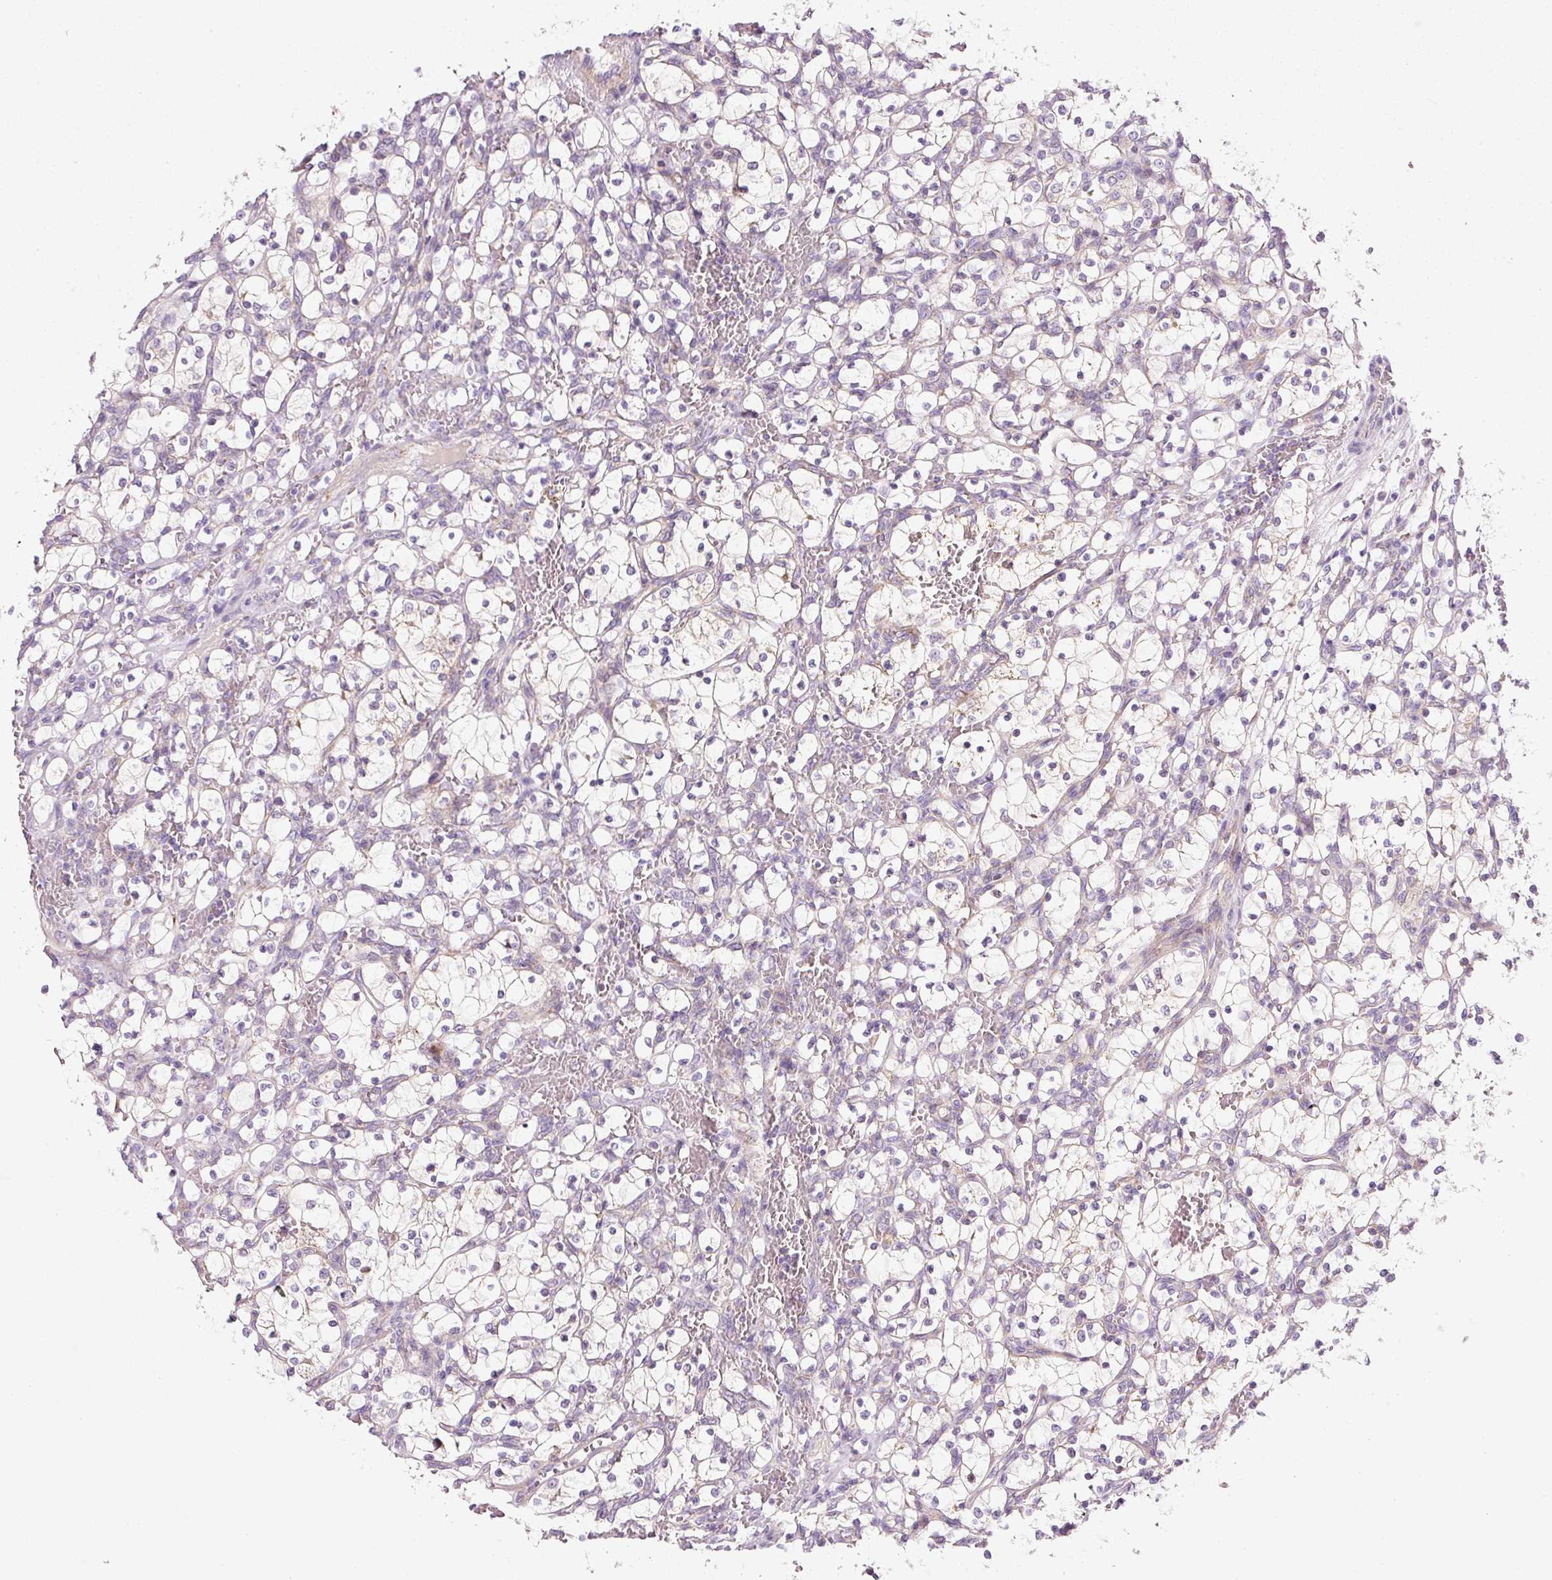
{"staining": {"intensity": "negative", "quantity": "none", "location": "none"}, "tissue": "renal cancer", "cell_type": "Tumor cells", "image_type": "cancer", "snomed": [{"axis": "morphology", "description": "Adenocarcinoma, NOS"}, {"axis": "topography", "description": "Kidney"}], "caption": "Protein analysis of renal cancer reveals no significant expression in tumor cells. (IHC, brightfield microscopy, high magnification).", "gene": "NDUFA1", "patient": {"sex": "female", "age": 69}}